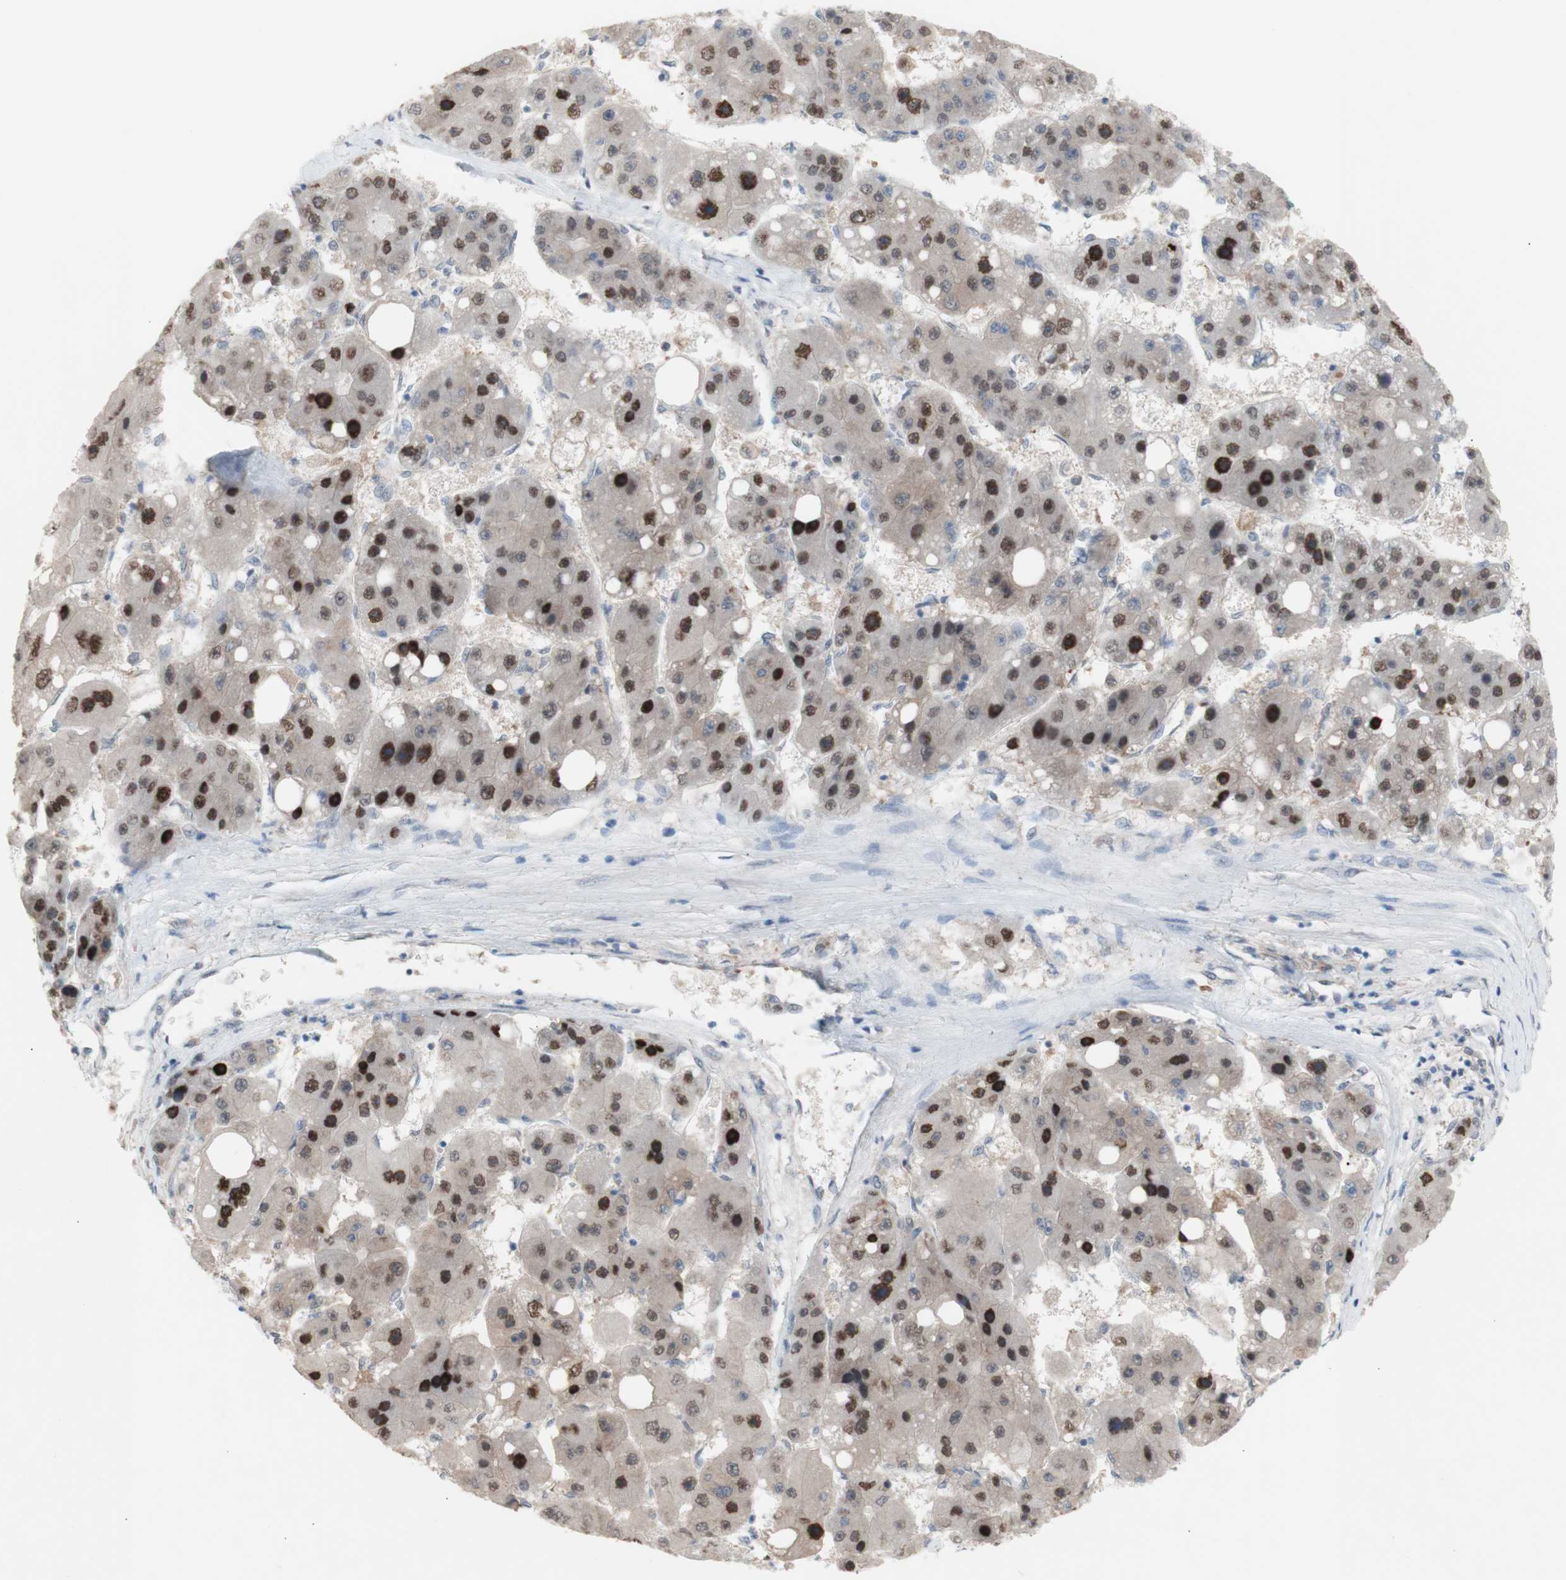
{"staining": {"intensity": "strong", "quantity": "25%-75%", "location": "nuclear"}, "tissue": "liver cancer", "cell_type": "Tumor cells", "image_type": "cancer", "snomed": [{"axis": "morphology", "description": "Carcinoma, Hepatocellular, NOS"}, {"axis": "topography", "description": "Liver"}], "caption": "A brown stain highlights strong nuclear staining of a protein in liver cancer (hepatocellular carcinoma) tumor cells.", "gene": "PRMT5", "patient": {"sex": "female", "age": 61}}